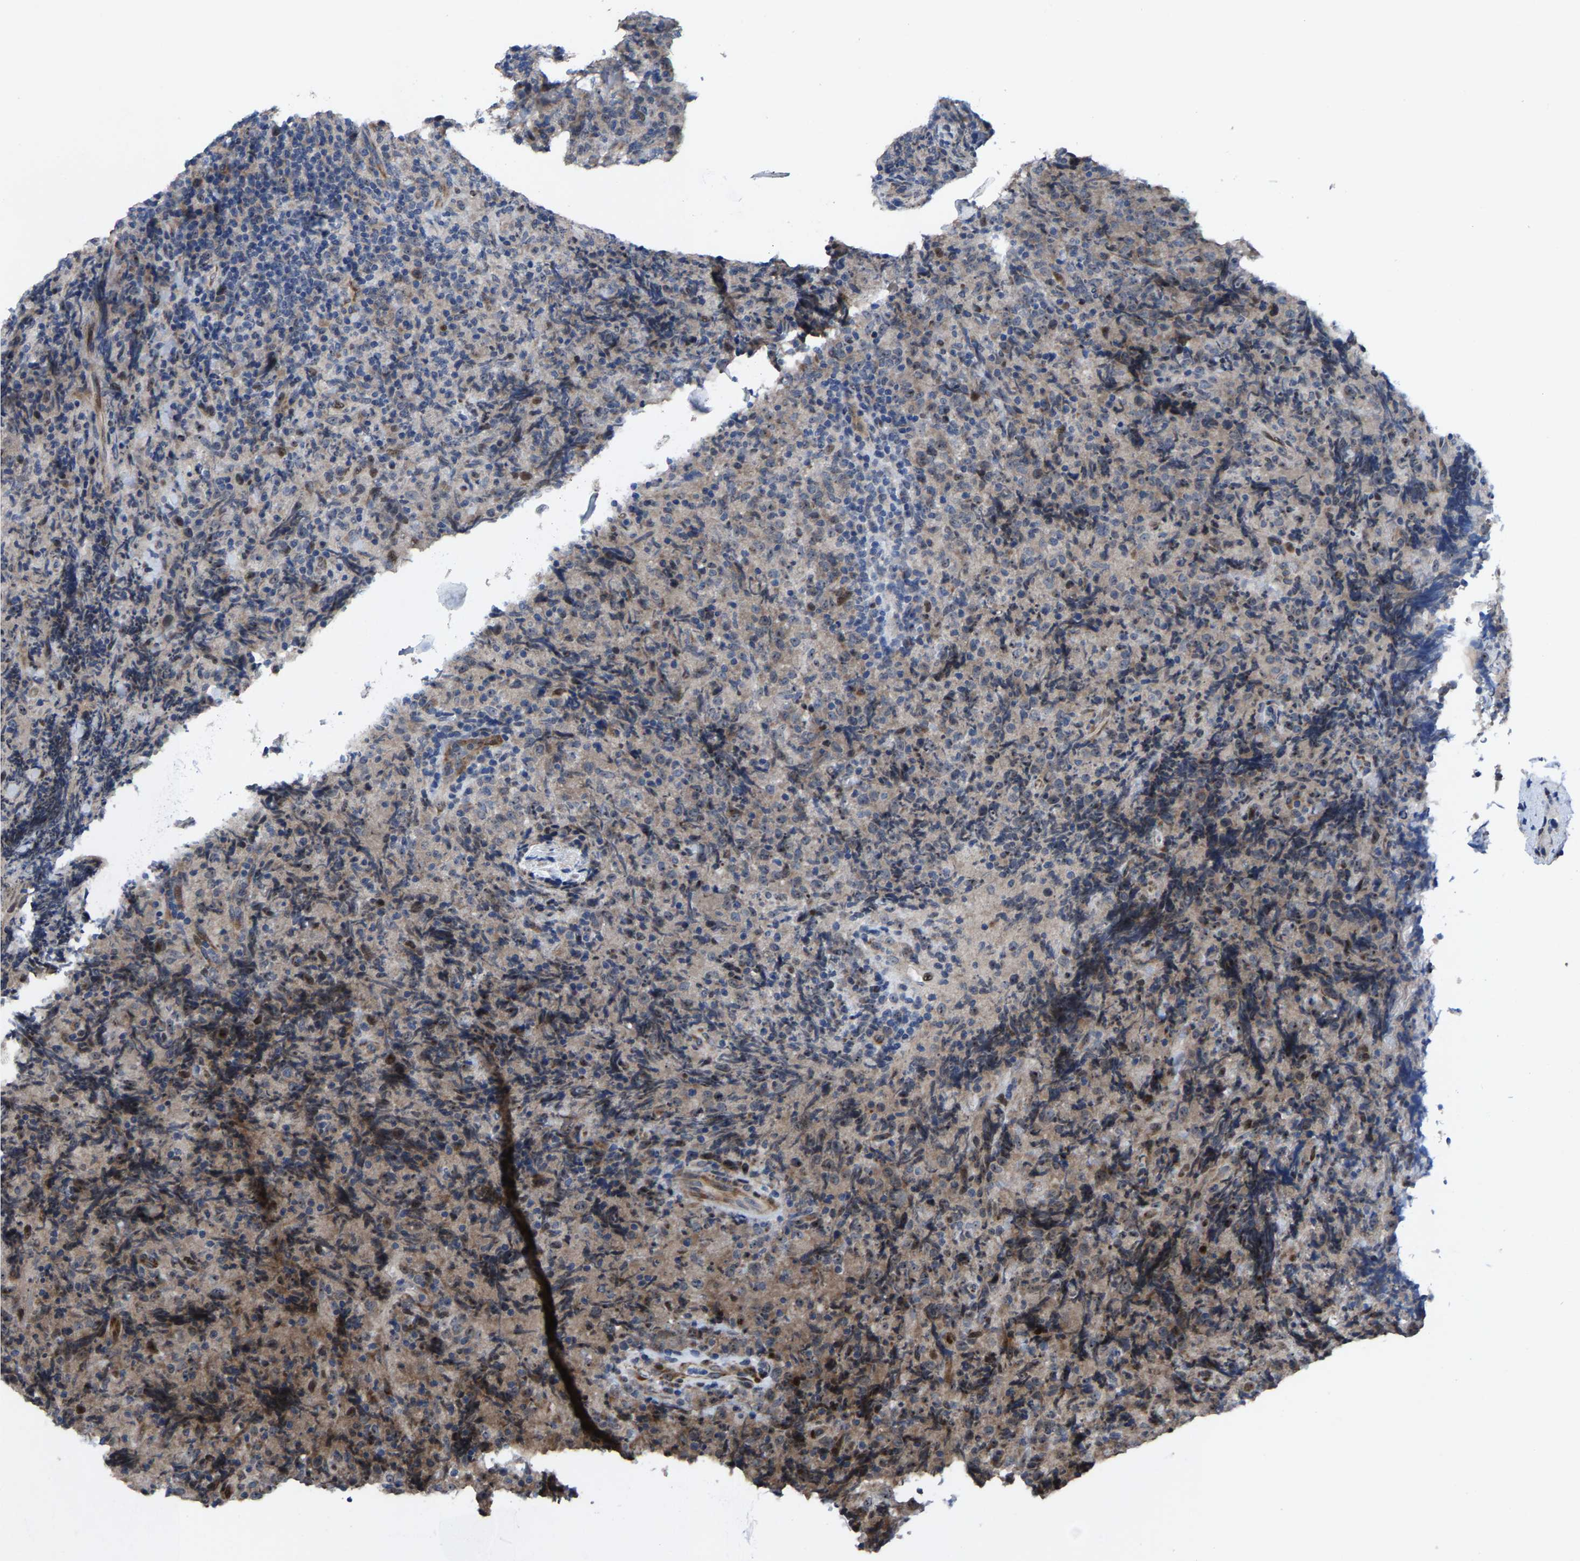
{"staining": {"intensity": "negative", "quantity": "none", "location": "none"}, "tissue": "lymphoma", "cell_type": "Tumor cells", "image_type": "cancer", "snomed": [{"axis": "morphology", "description": "Malignant lymphoma, non-Hodgkin's type, High grade"}, {"axis": "topography", "description": "Tonsil"}], "caption": "This micrograph is of lymphoma stained with immunohistochemistry (IHC) to label a protein in brown with the nuclei are counter-stained blue. There is no expression in tumor cells.", "gene": "HAUS6", "patient": {"sex": "female", "age": 36}}